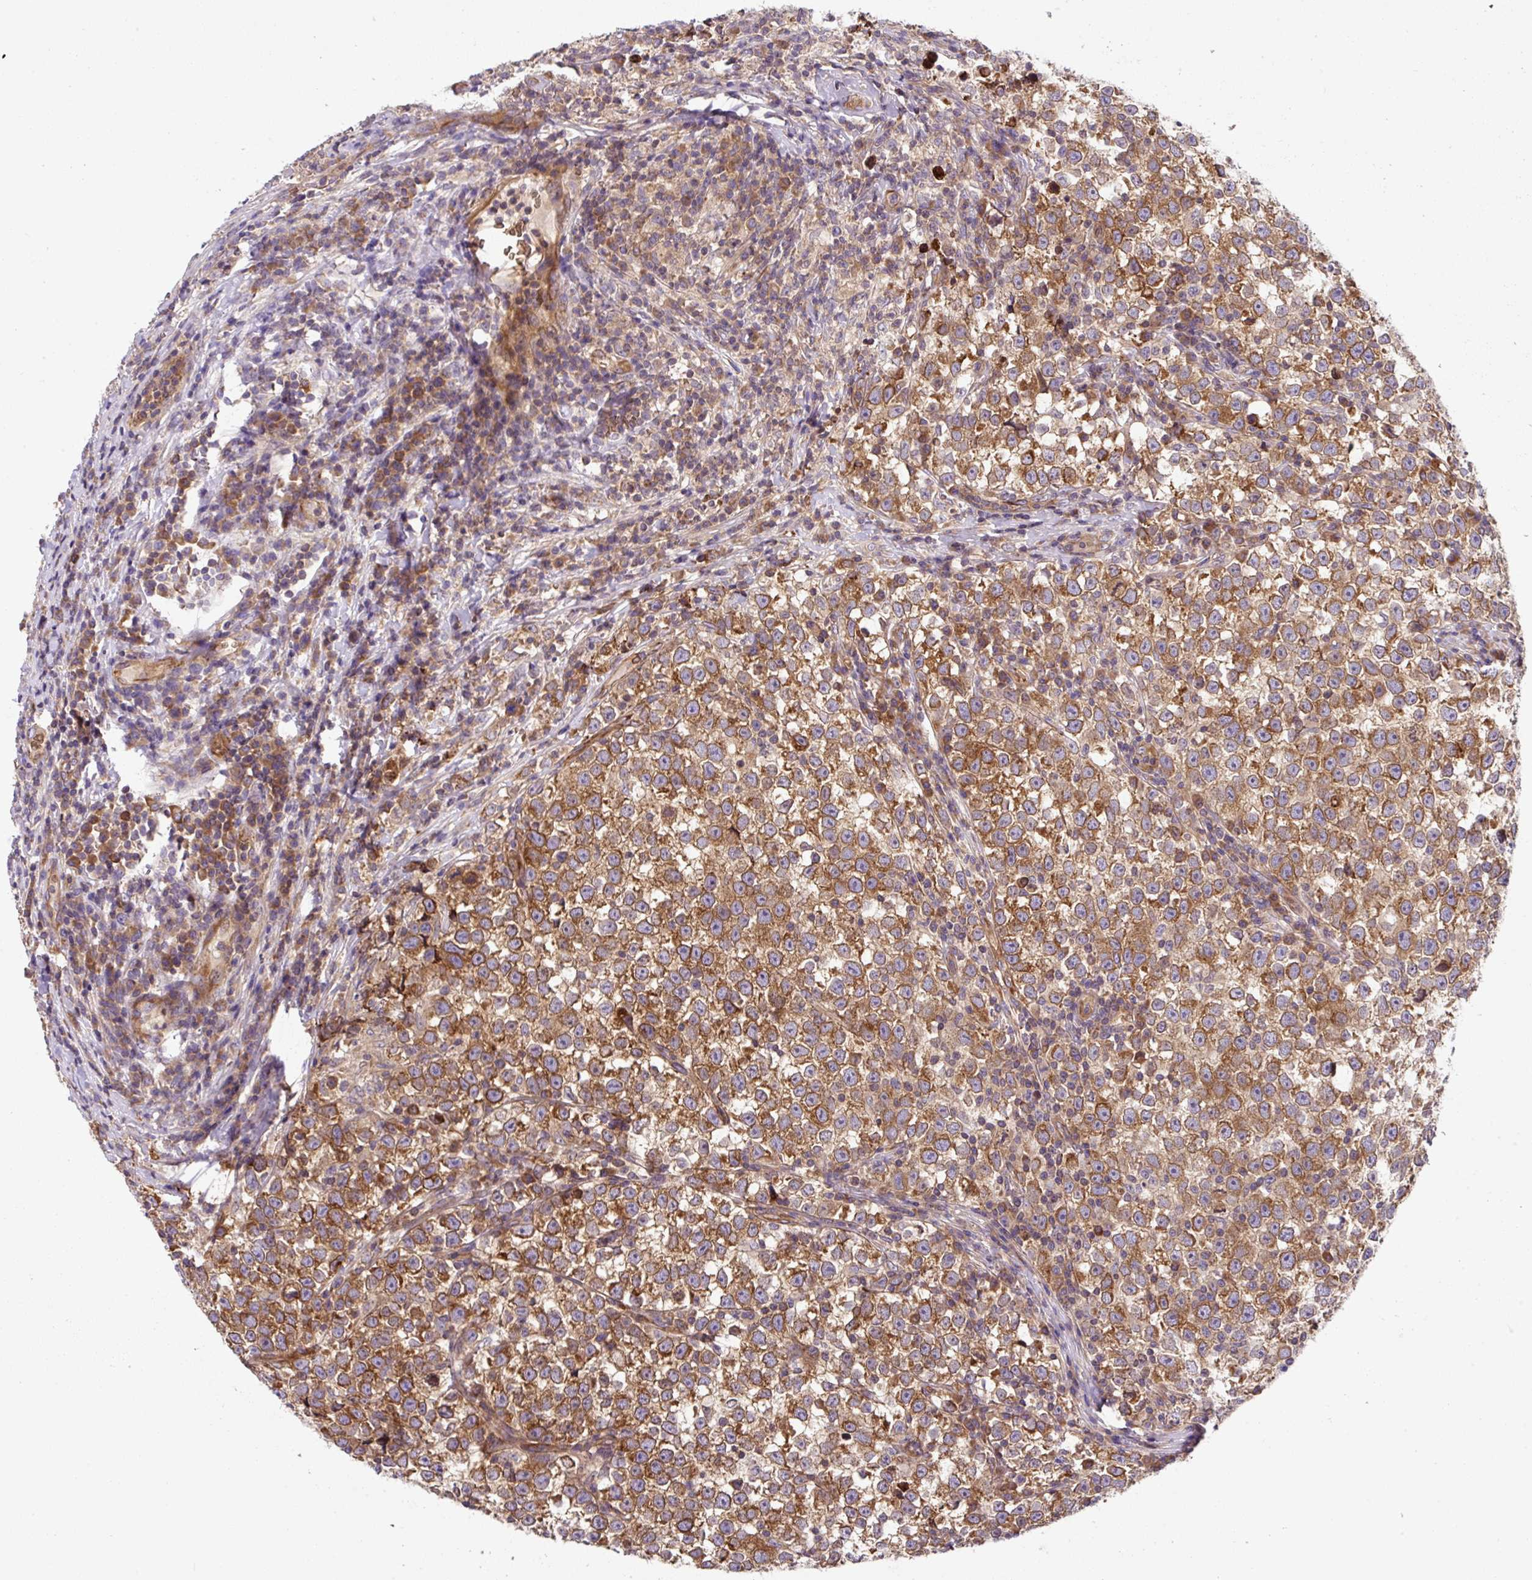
{"staining": {"intensity": "moderate", "quantity": ">75%", "location": "cytoplasmic/membranous"}, "tissue": "testis cancer", "cell_type": "Tumor cells", "image_type": "cancer", "snomed": [{"axis": "morphology", "description": "Normal tissue, NOS"}, {"axis": "morphology", "description": "Seminoma, NOS"}, {"axis": "topography", "description": "Testis"}], "caption": "Brown immunohistochemical staining in human testis seminoma shows moderate cytoplasmic/membranous staining in about >75% of tumor cells.", "gene": "APOBEC3D", "patient": {"sex": "male", "age": 43}}